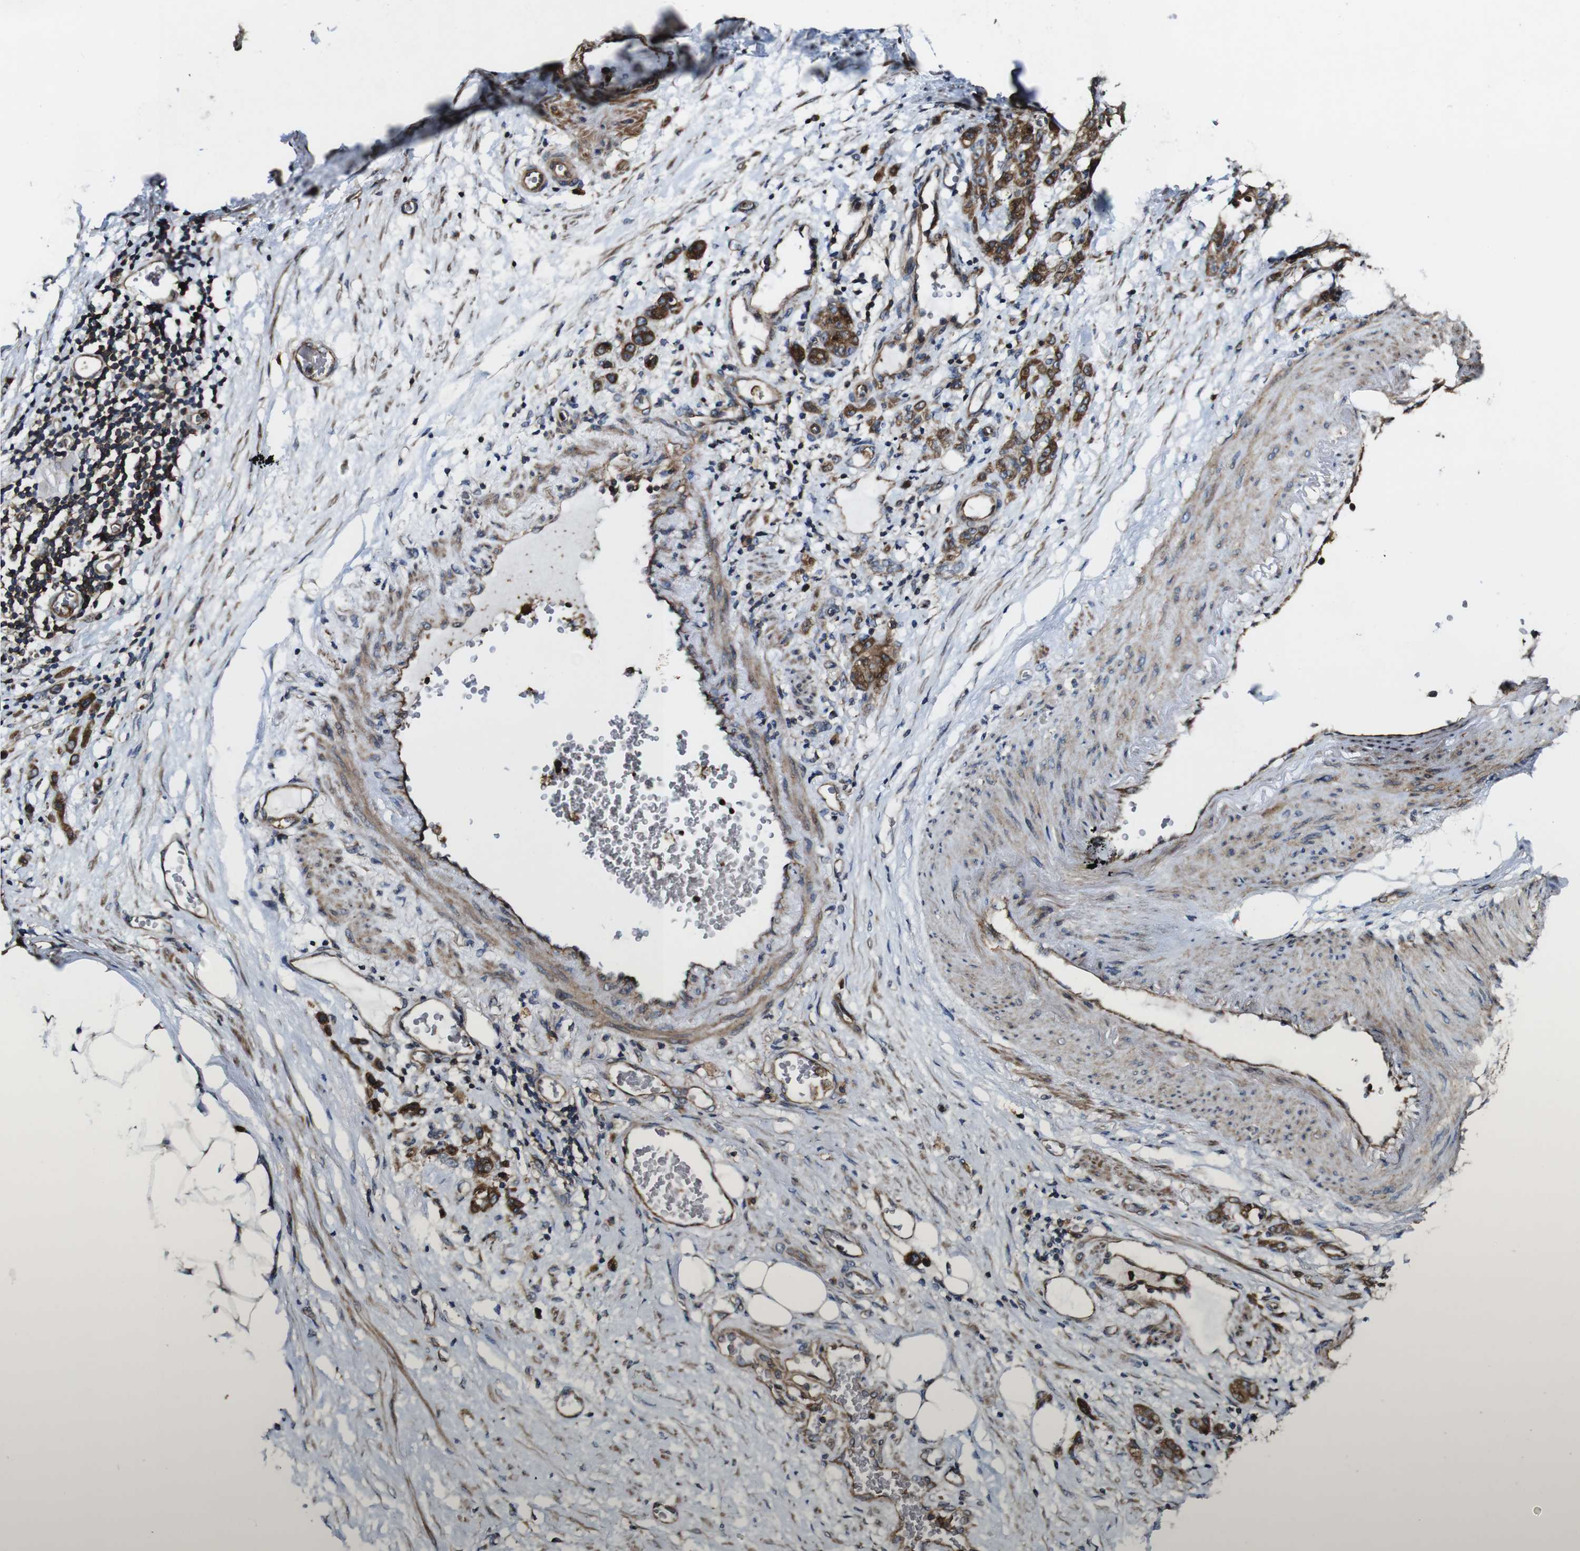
{"staining": {"intensity": "strong", "quantity": ">75%", "location": "cytoplasmic/membranous"}, "tissue": "stomach cancer", "cell_type": "Tumor cells", "image_type": "cancer", "snomed": [{"axis": "morphology", "description": "Adenocarcinoma, NOS"}, {"axis": "topography", "description": "Stomach"}], "caption": "Immunohistochemistry photomicrograph of human stomach cancer (adenocarcinoma) stained for a protein (brown), which demonstrates high levels of strong cytoplasmic/membranous staining in about >75% of tumor cells.", "gene": "TNIK", "patient": {"sex": "male", "age": 82}}